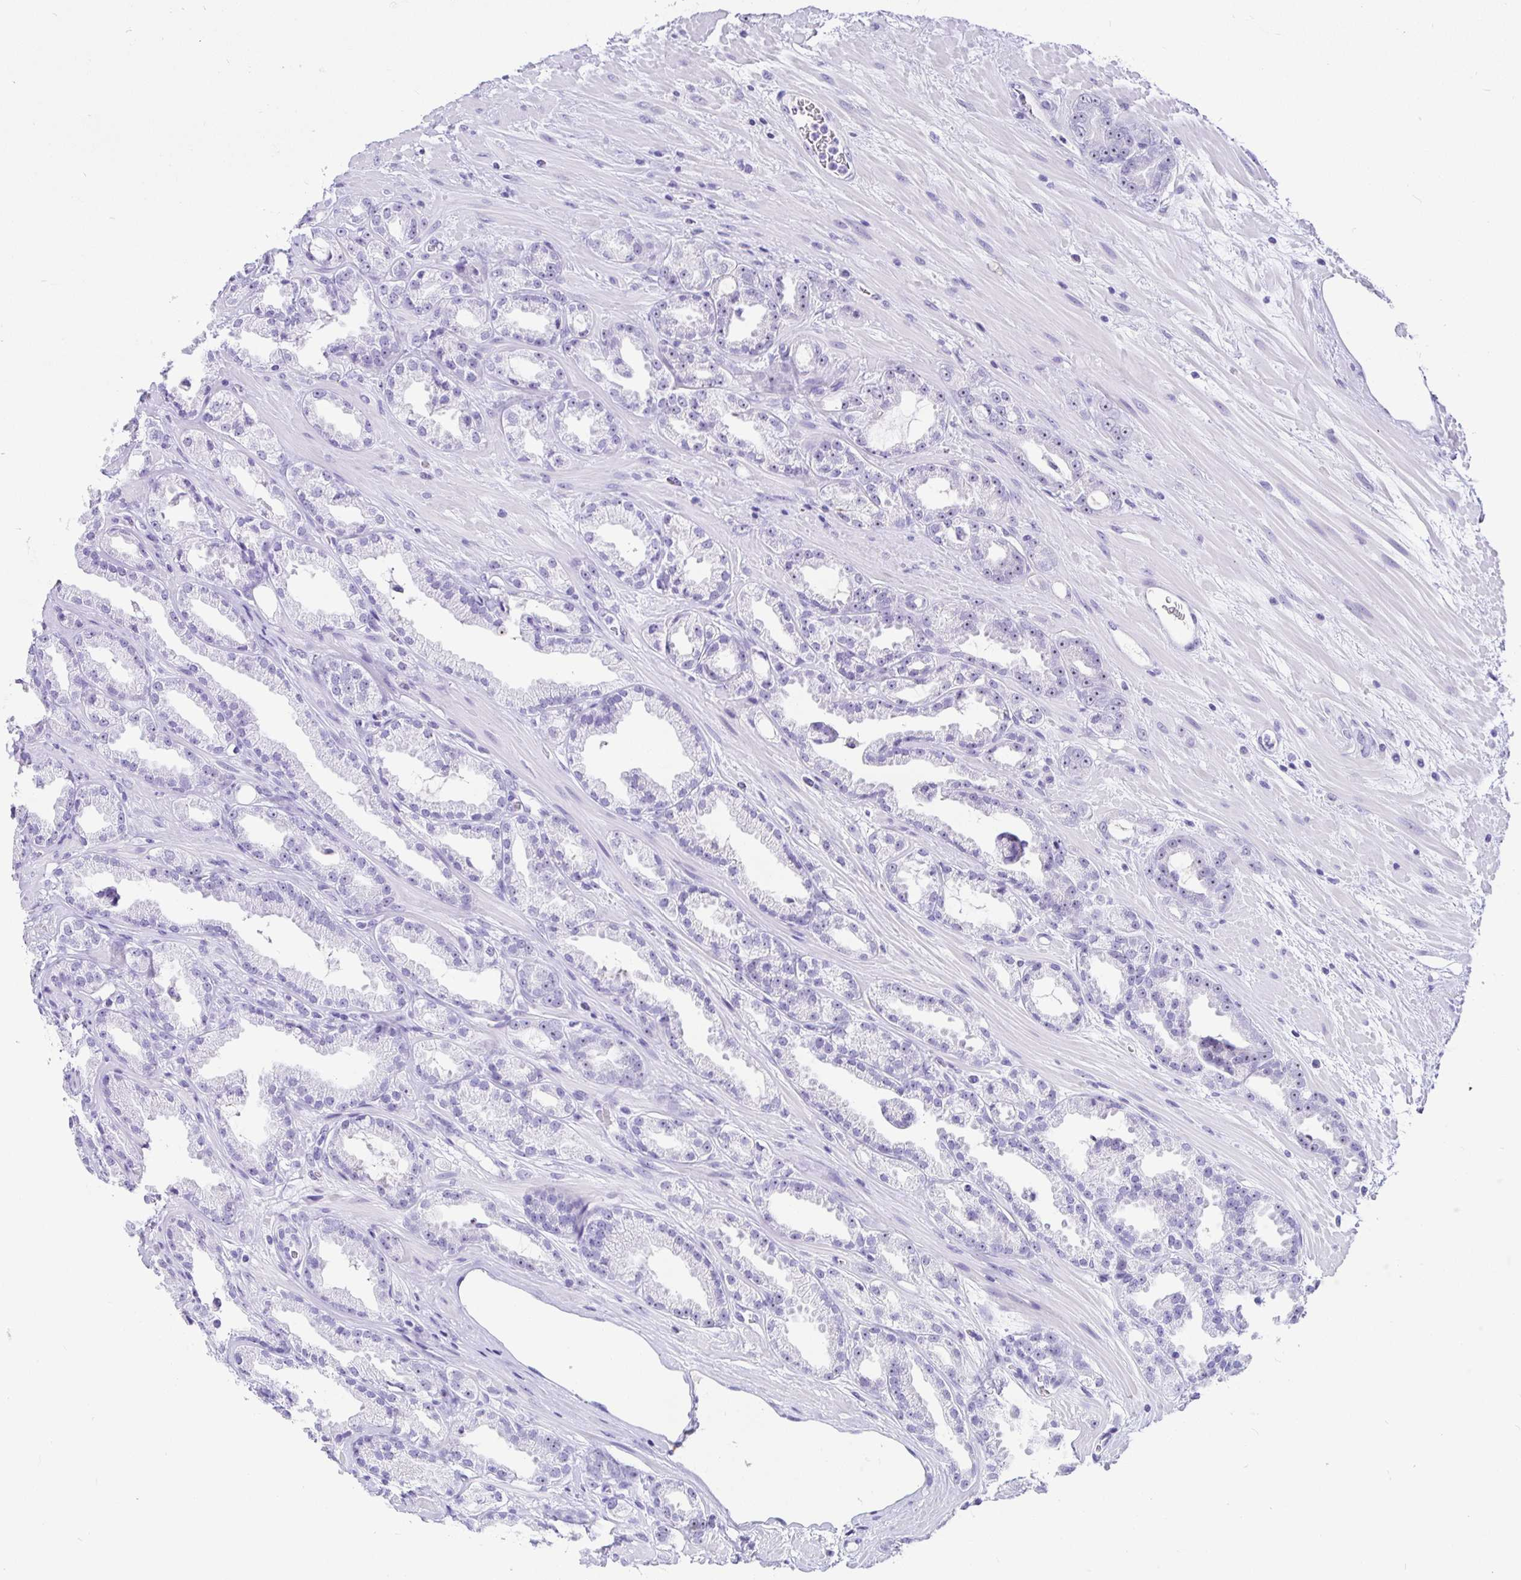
{"staining": {"intensity": "negative", "quantity": "none", "location": "none"}, "tissue": "prostate cancer", "cell_type": "Tumor cells", "image_type": "cancer", "snomed": [{"axis": "morphology", "description": "Adenocarcinoma, Low grade"}, {"axis": "topography", "description": "Prostate"}], "caption": "Immunohistochemistry (IHC) micrograph of neoplastic tissue: low-grade adenocarcinoma (prostate) stained with DAB demonstrates no significant protein staining in tumor cells. (DAB immunohistochemistry (IHC), high magnification).", "gene": "PRAMEF19", "patient": {"sex": "male", "age": 61}}